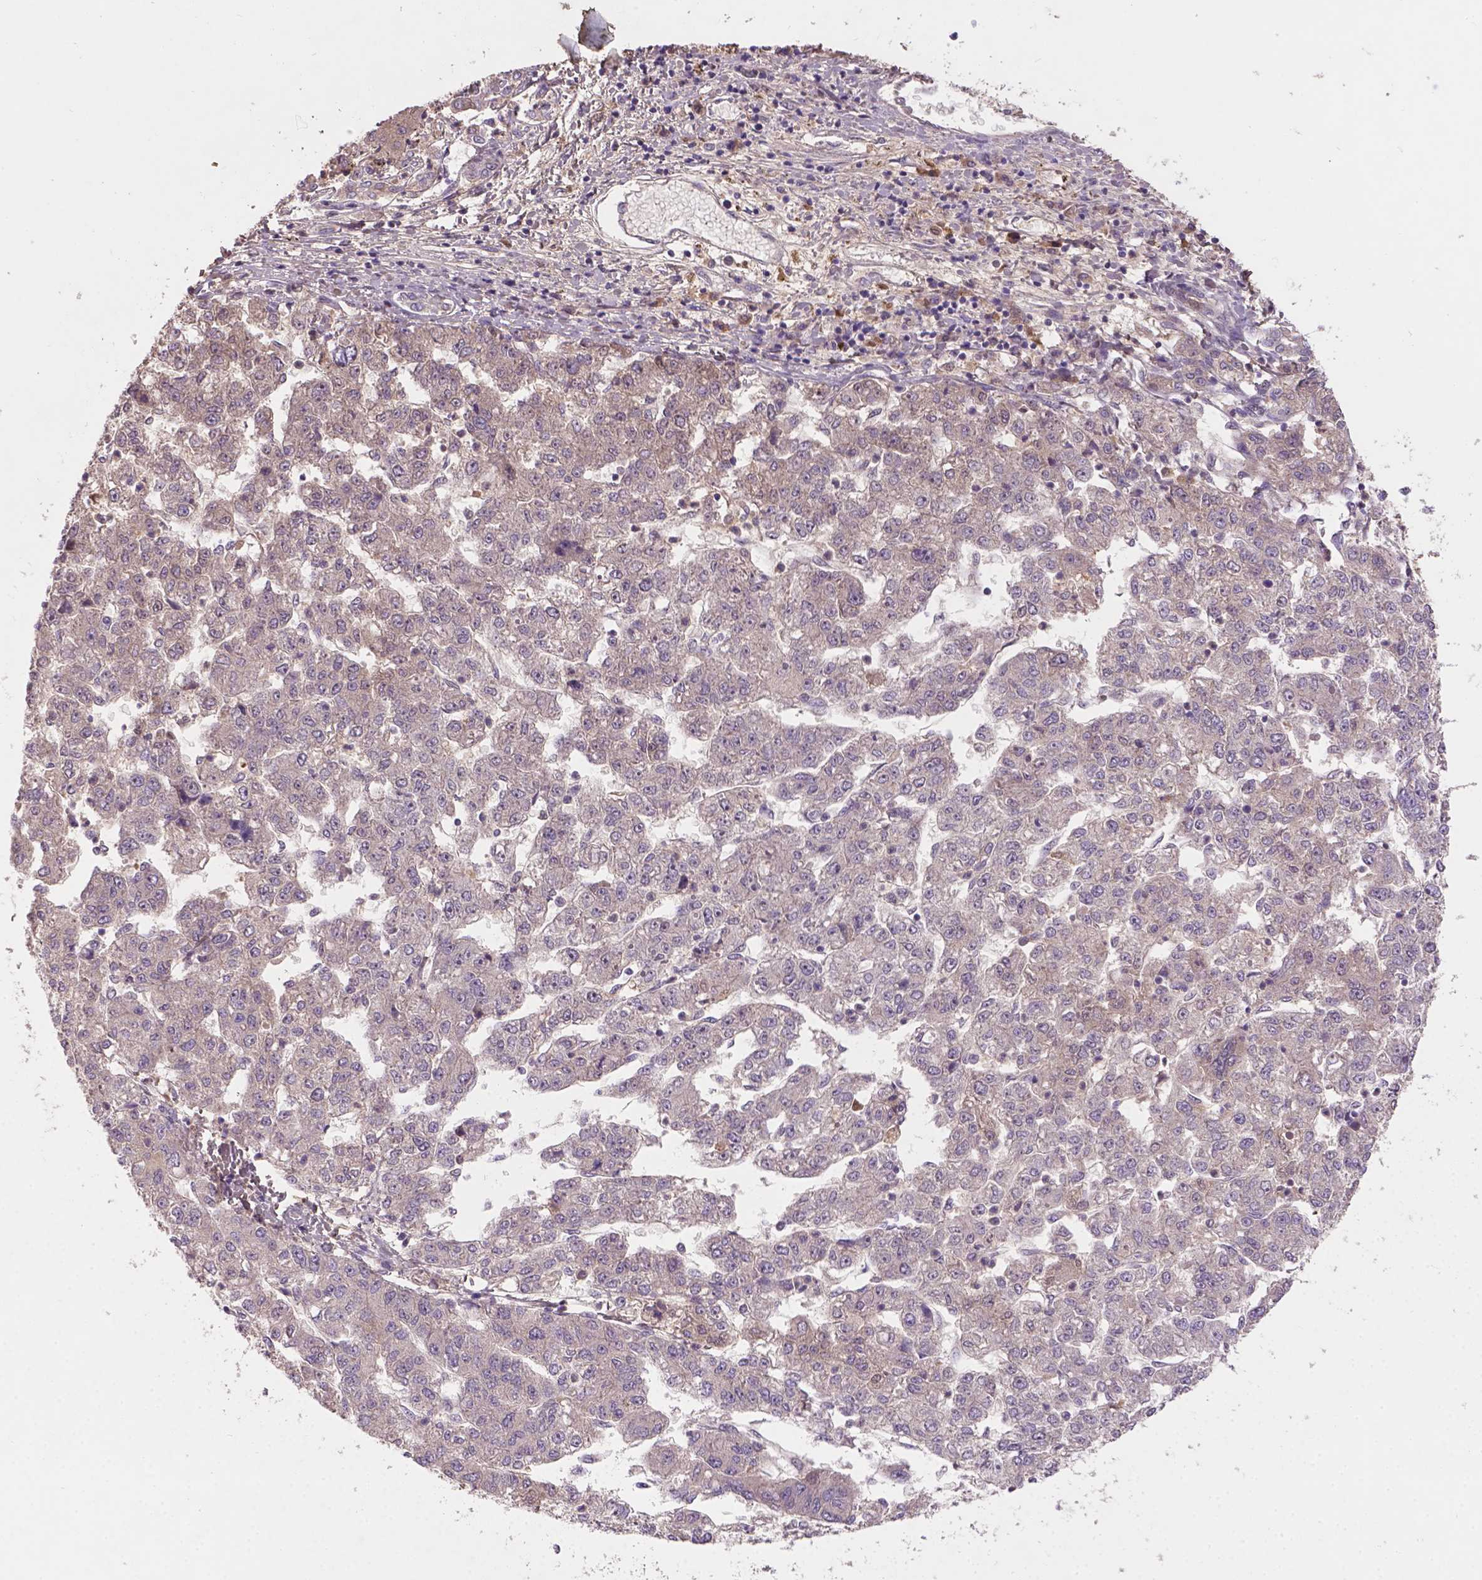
{"staining": {"intensity": "weak", "quantity": "<25%", "location": "nuclear"}, "tissue": "liver cancer", "cell_type": "Tumor cells", "image_type": "cancer", "snomed": [{"axis": "morphology", "description": "Carcinoma, Hepatocellular, NOS"}, {"axis": "topography", "description": "Liver"}], "caption": "Protein analysis of liver hepatocellular carcinoma demonstrates no significant staining in tumor cells. (Brightfield microscopy of DAB immunohistochemistry (IHC) at high magnification).", "gene": "SOX17", "patient": {"sex": "male", "age": 56}}